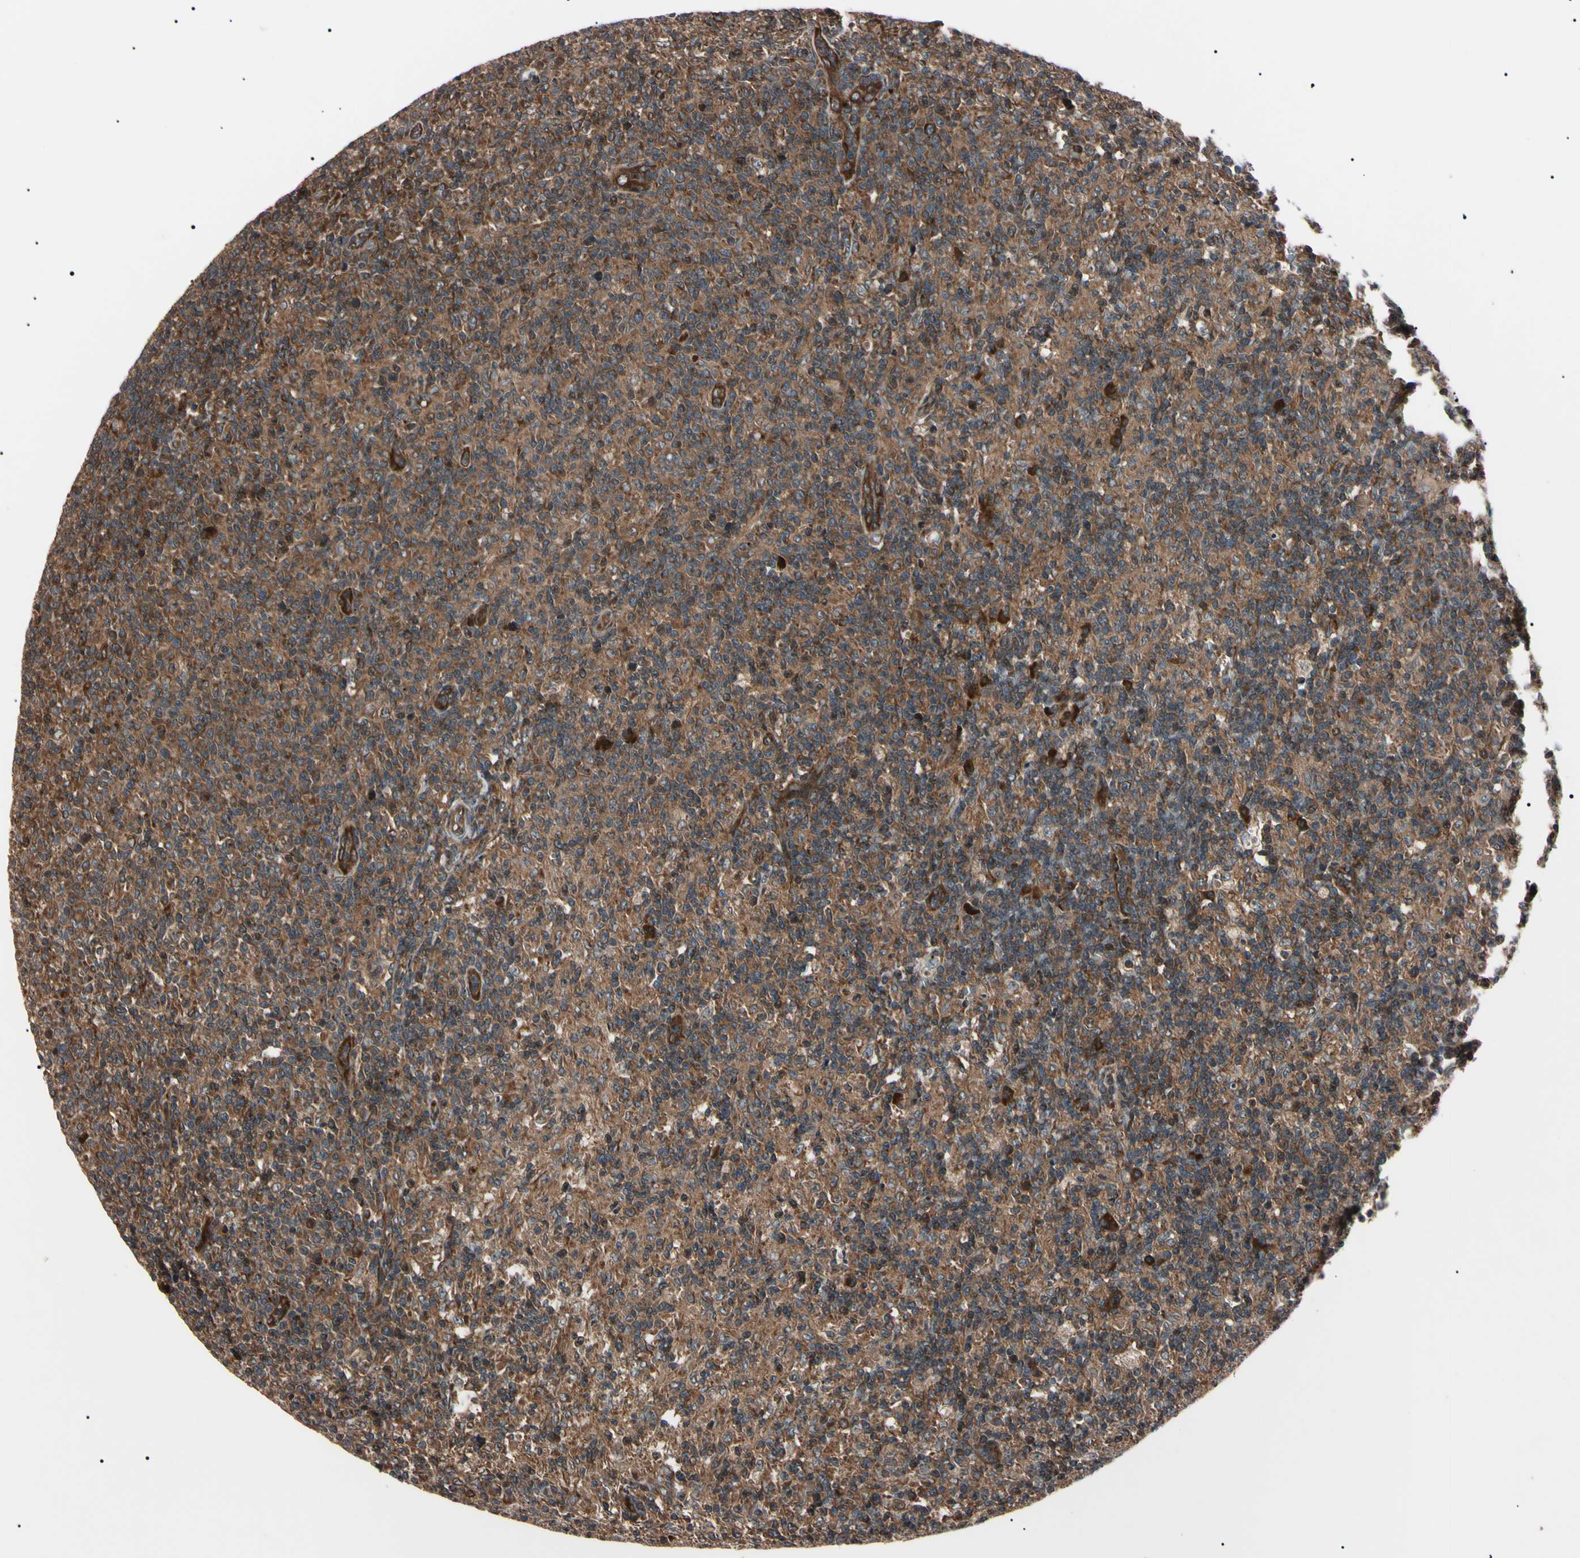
{"staining": {"intensity": "strong", "quantity": ">75%", "location": "cytoplasmic/membranous"}, "tissue": "lymph node", "cell_type": "Germinal center cells", "image_type": "normal", "snomed": [{"axis": "morphology", "description": "Normal tissue, NOS"}, {"axis": "morphology", "description": "Inflammation, NOS"}, {"axis": "topography", "description": "Lymph node"}], "caption": "Brown immunohistochemical staining in benign lymph node exhibits strong cytoplasmic/membranous positivity in about >75% of germinal center cells. The staining was performed using DAB (3,3'-diaminobenzidine), with brown indicating positive protein expression. Nuclei are stained blue with hematoxylin.", "gene": "GUCY1B1", "patient": {"sex": "male", "age": 55}}